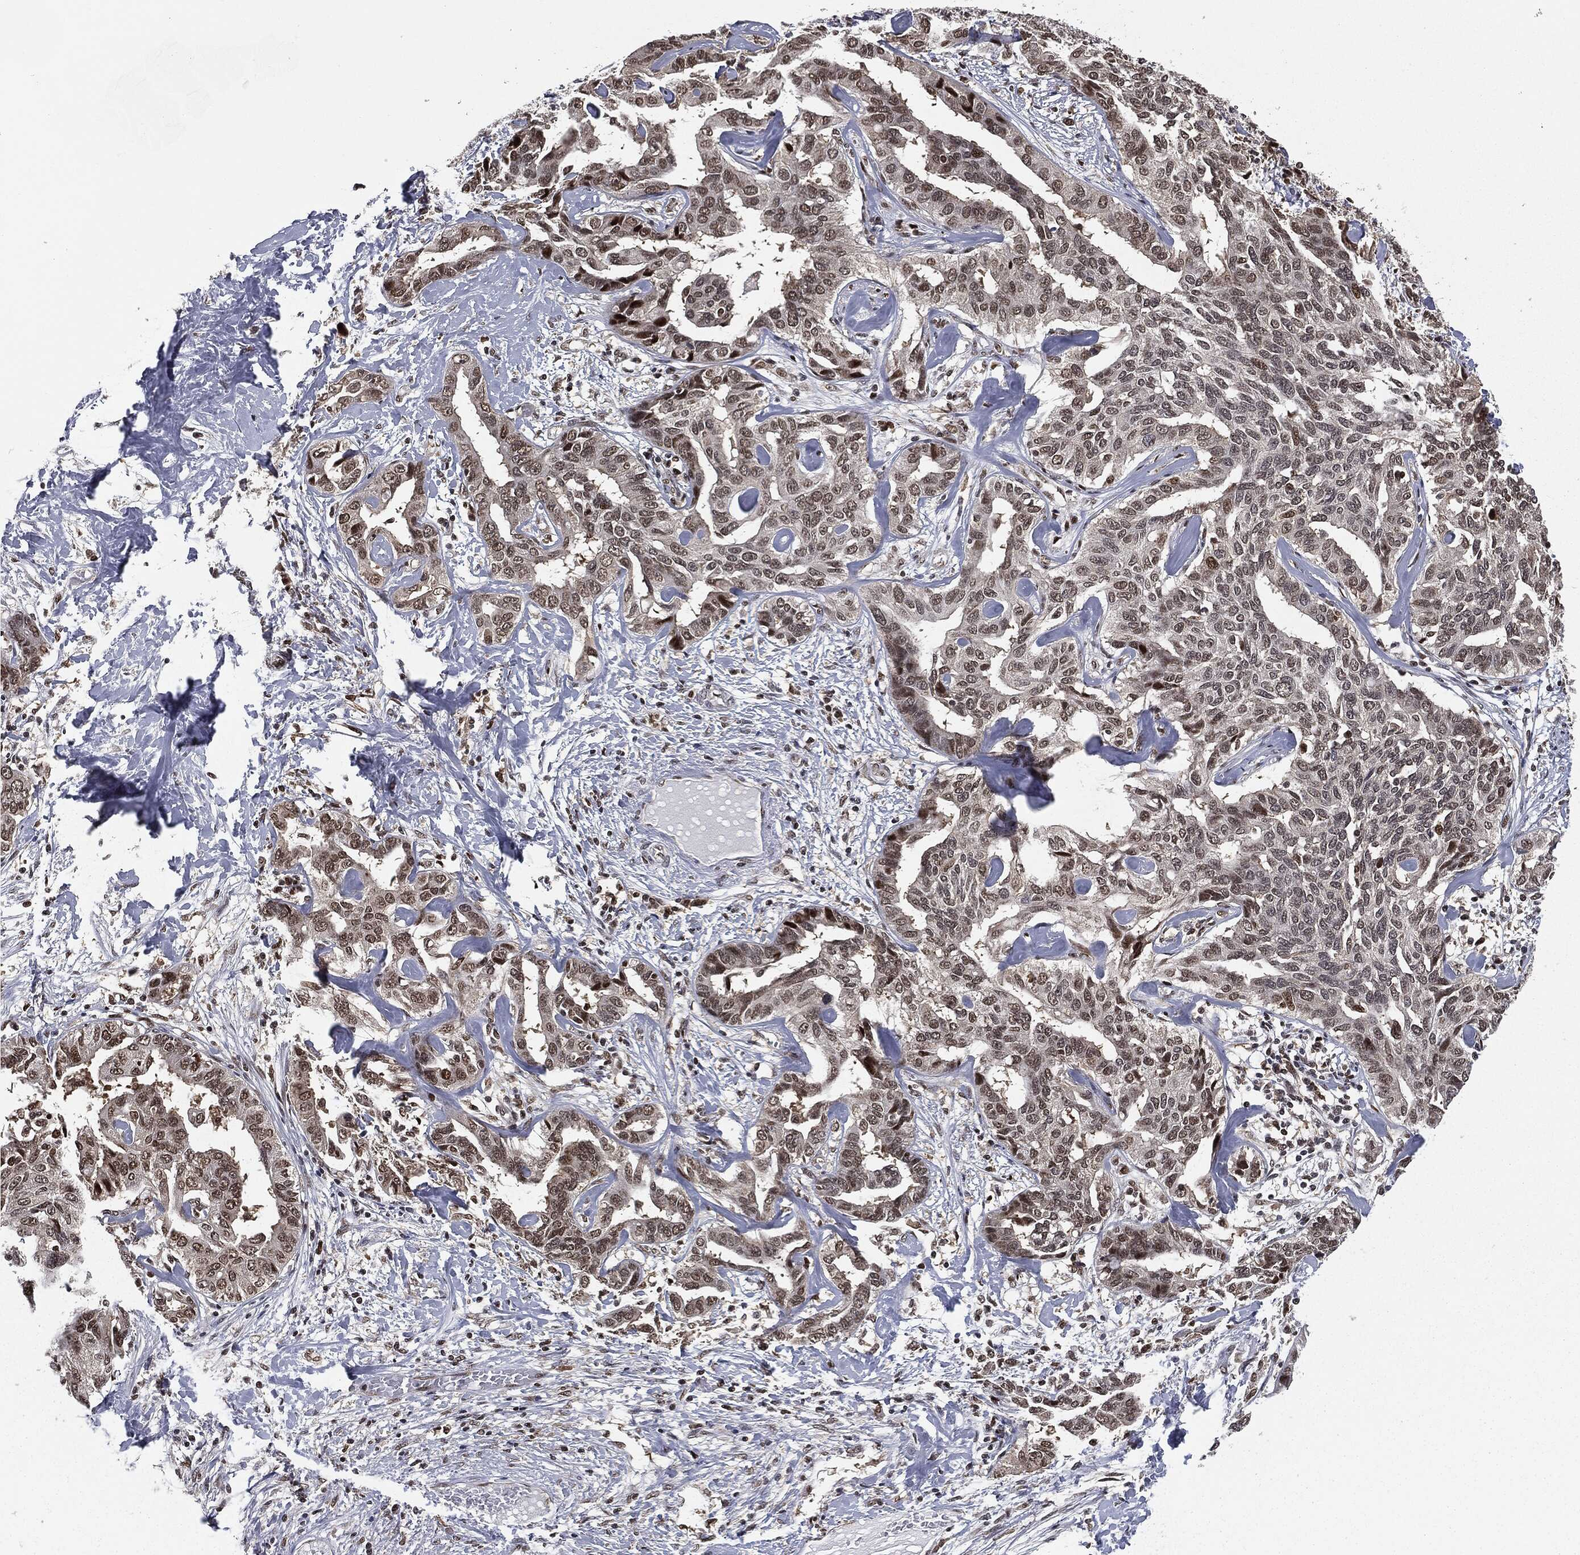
{"staining": {"intensity": "weak", "quantity": ">75%", "location": "nuclear"}, "tissue": "liver cancer", "cell_type": "Tumor cells", "image_type": "cancer", "snomed": [{"axis": "morphology", "description": "Cholangiocarcinoma"}, {"axis": "topography", "description": "Liver"}], "caption": "Liver cancer was stained to show a protein in brown. There is low levels of weak nuclear staining in approximately >75% of tumor cells. The staining was performed using DAB (3,3'-diaminobenzidine), with brown indicating positive protein expression. Nuclei are stained blue with hematoxylin.", "gene": "TBC1D22A", "patient": {"sex": "male", "age": 59}}